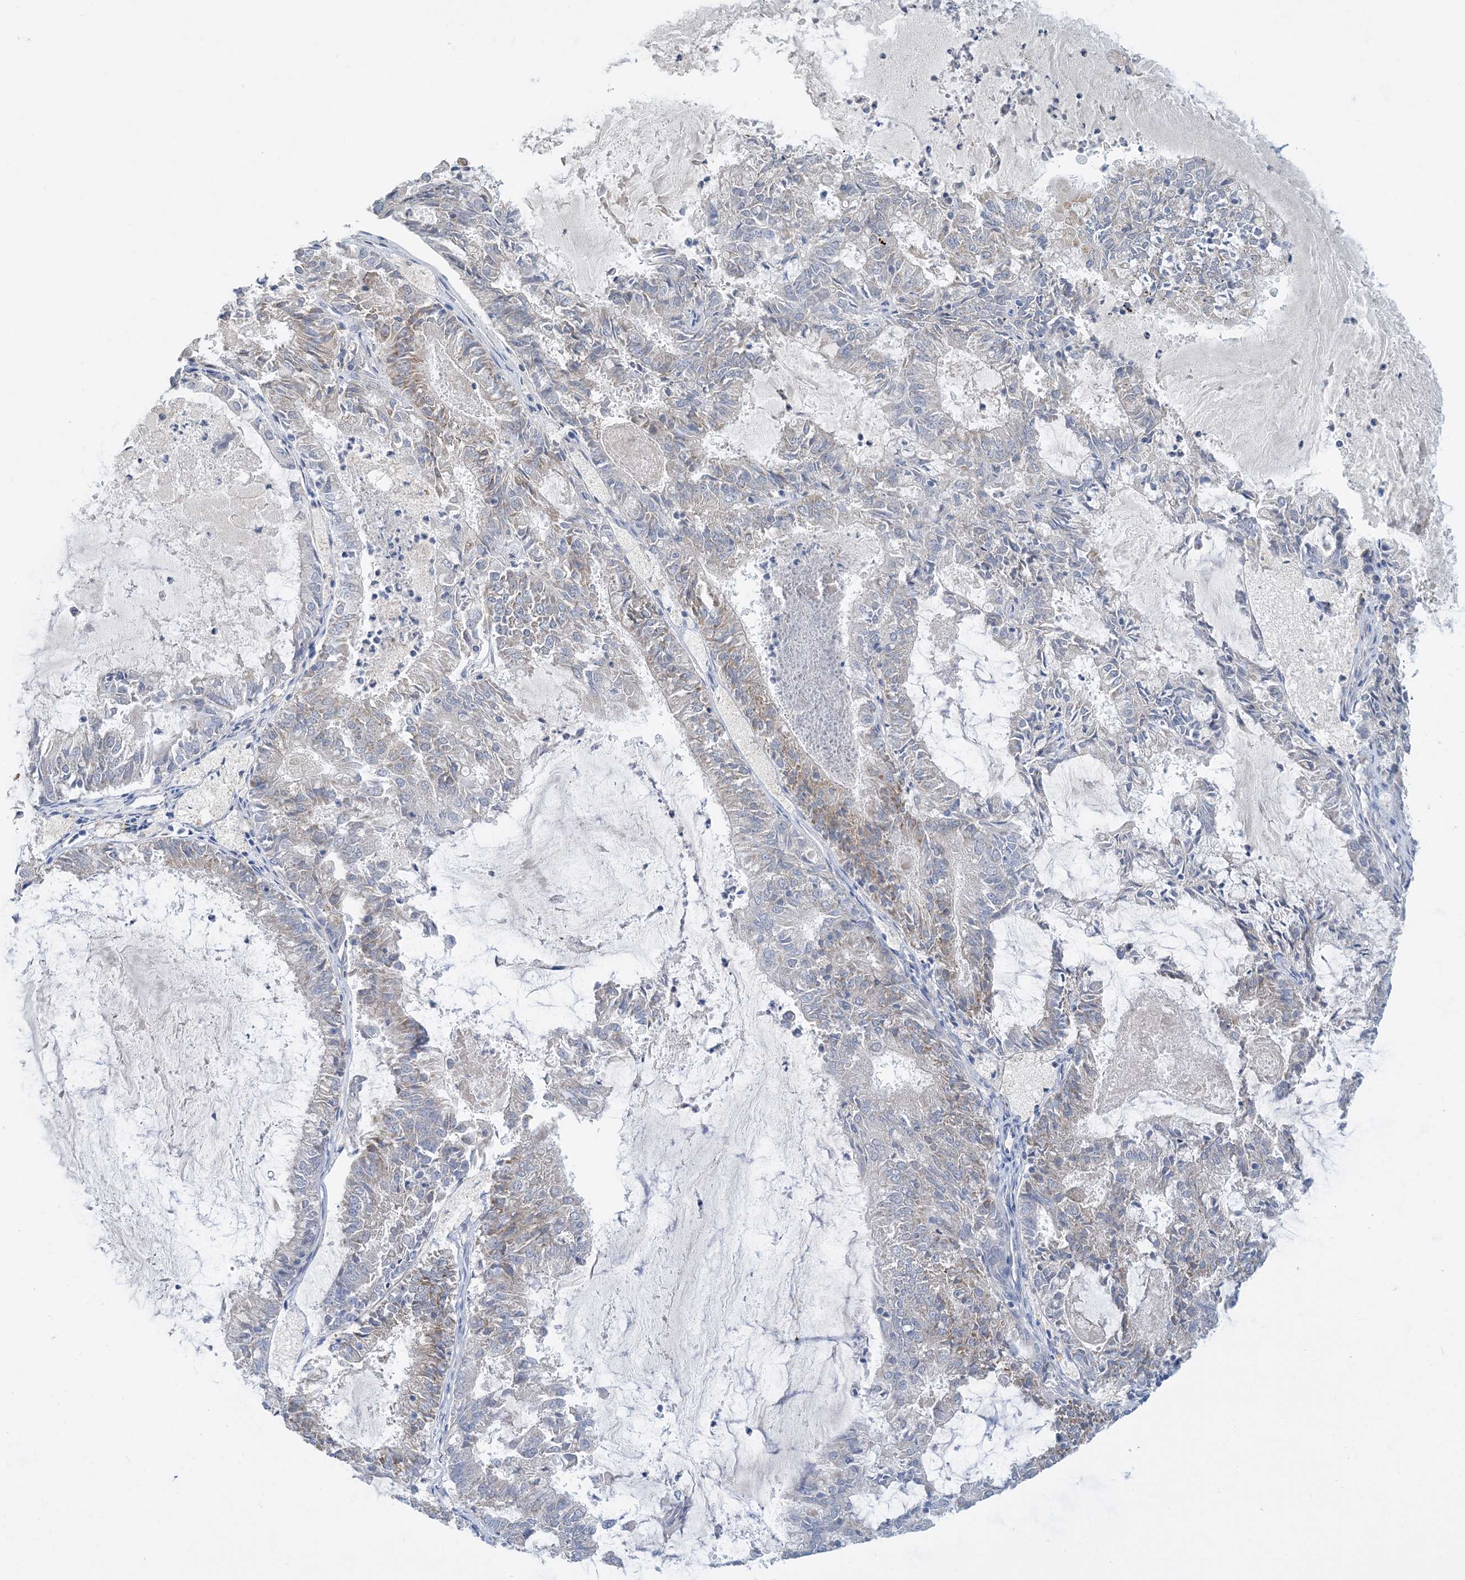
{"staining": {"intensity": "negative", "quantity": "none", "location": "none"}, "tissue": "endometrial cancer", "cell_type": "Tumor cells", "image_type": "cancer", "snomed": [{"axis": "morphology", "description": "Adenocarcinoma, NOS"}, {"axis": "topography", "description": "Endometrium"}], "caption": "A photomicrograph of endometrial cancer (adenocarcinoma) stained for a protein demonstrates no brown staining in tumor cells.", "gene": "ZCCHC18", "patient": {"sex": "female", "age": 57}}